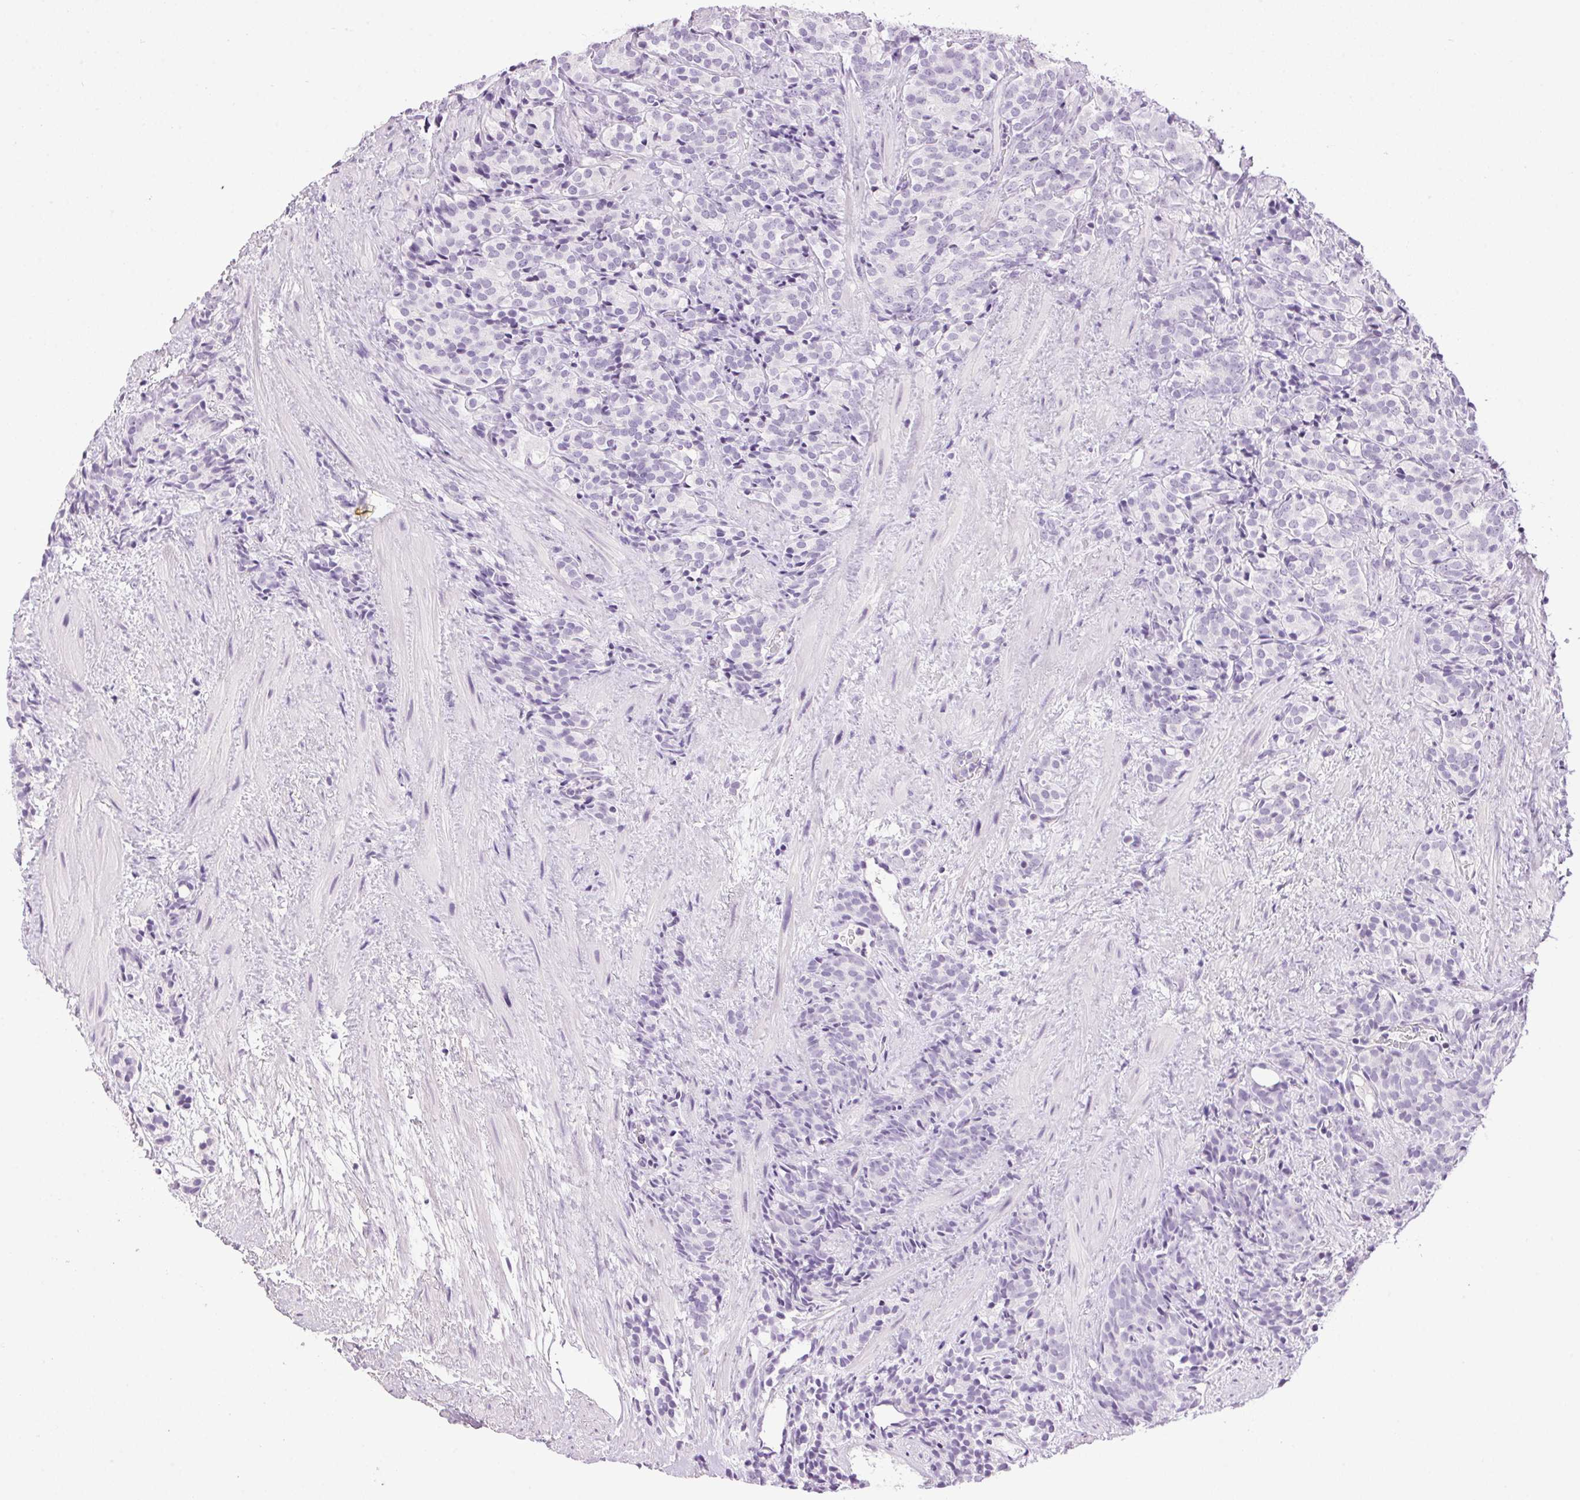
{"staining": {"intensity": "negative", "quantity": "none", "location": "none"}, "tissue": "prostate cancer", "cell_type": "Tumor cells", "image_type": "cancer", "snomed": [{"axis": "morphology", "description": "Adenocarcinoma, High grade"}, {"axis": "topography", "description": "Prostate"}], "caption": "IHC of high-grade adenocarcinoma (prostate) demonstrates no expression in tumor cells.", "gene": "TMEM88B", "patient": {"sex": "male", "age": 84}}